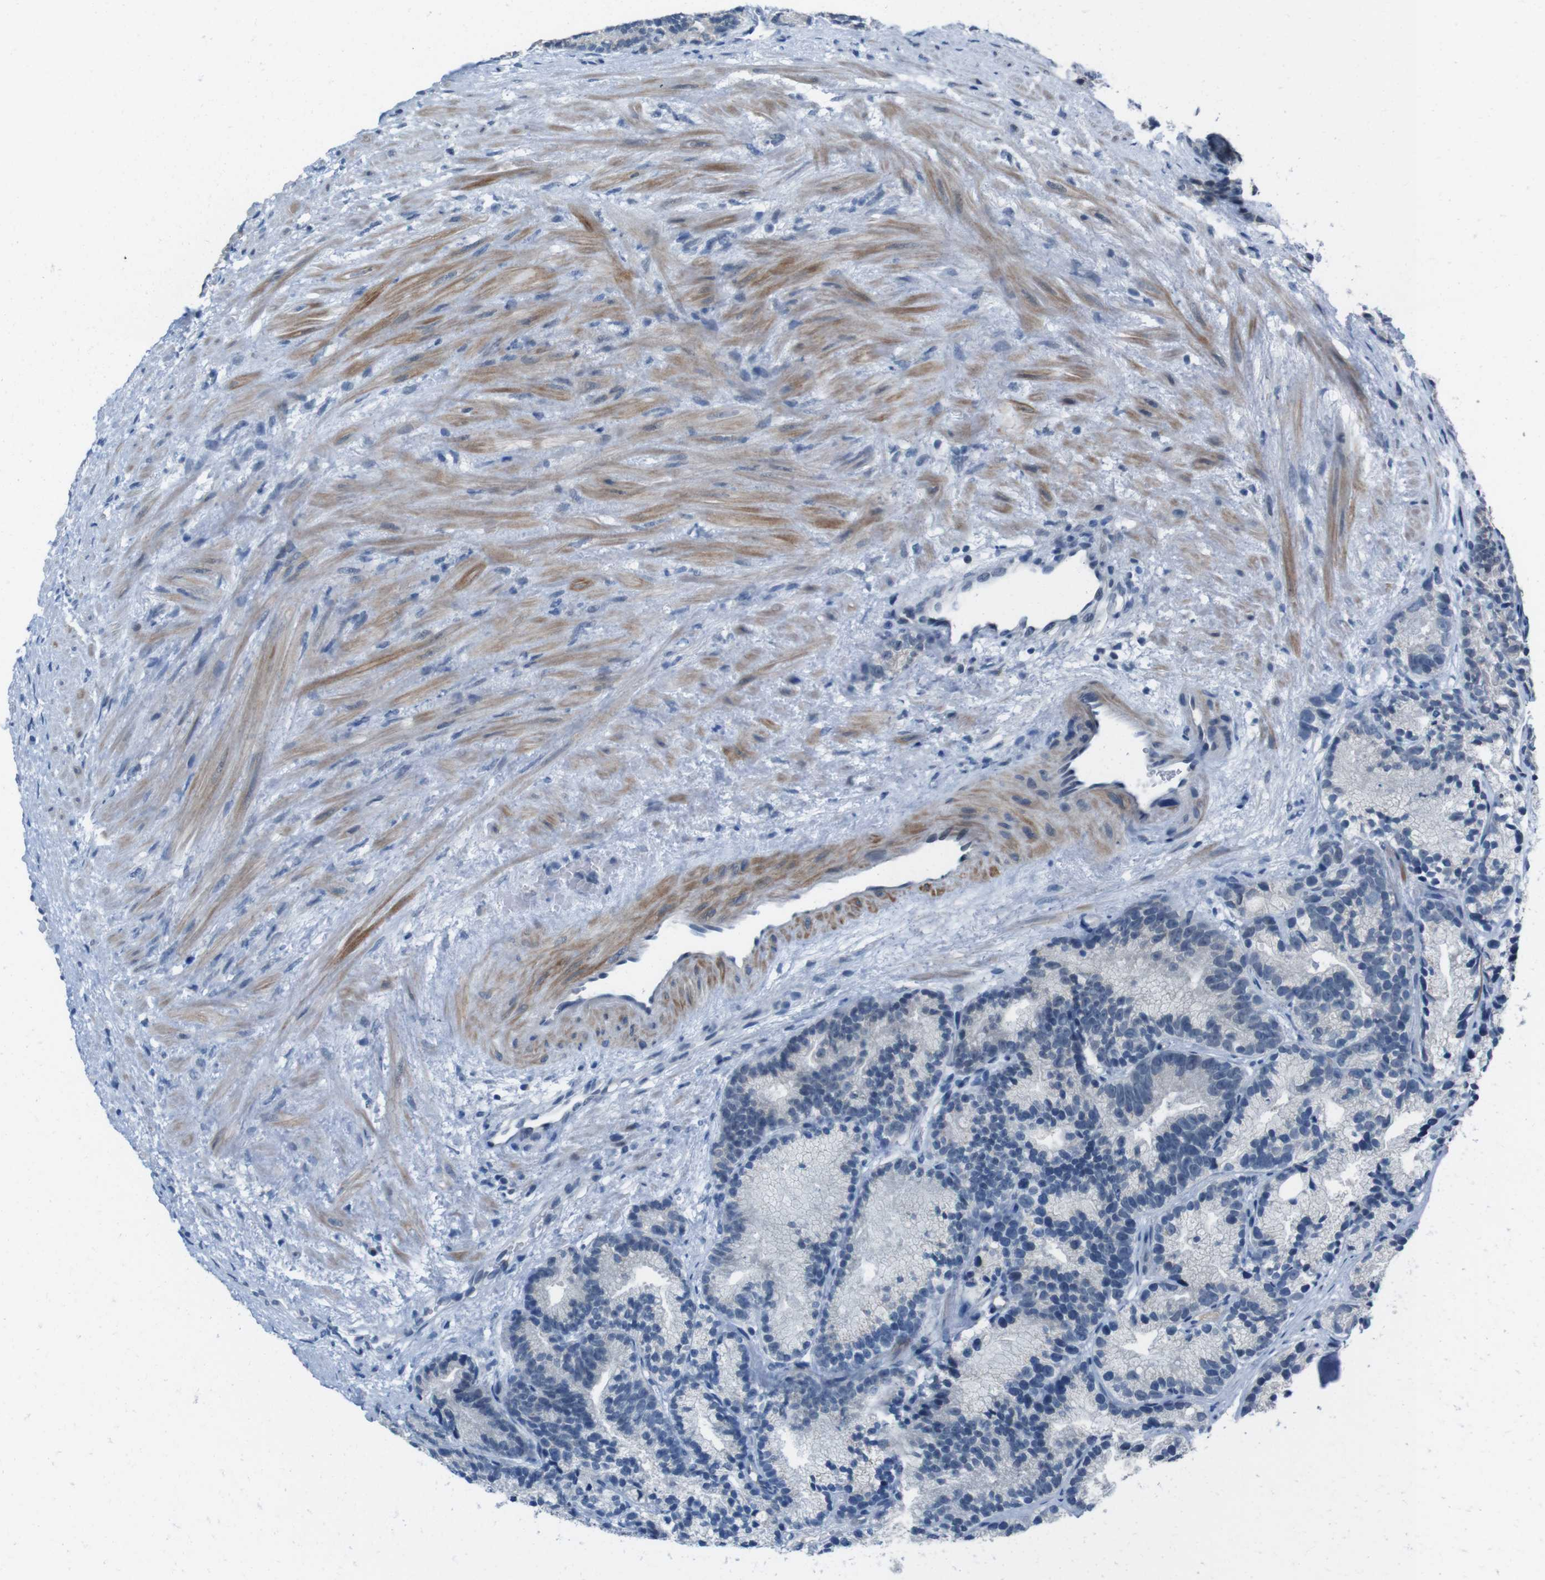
{"staining": {"intensity": "negative", "quantity": "none", "location": "none"}, "tissue": "prostate cancer", "cell_type": "Tumor cells", "image_type": "cancer", "snomed": [{"axis": "morphology", "description": "Adenocarcinoma, Low grade"}, {"axis": "topography", "description": "Prostate"}], "caption": "The IHC histopathology image has no significant staining in tumor cells of low-grade adenocarcinoma (prostate) tissue.", "gene": "CDHR2", "patient": {"sex": "male", "age": 89}}